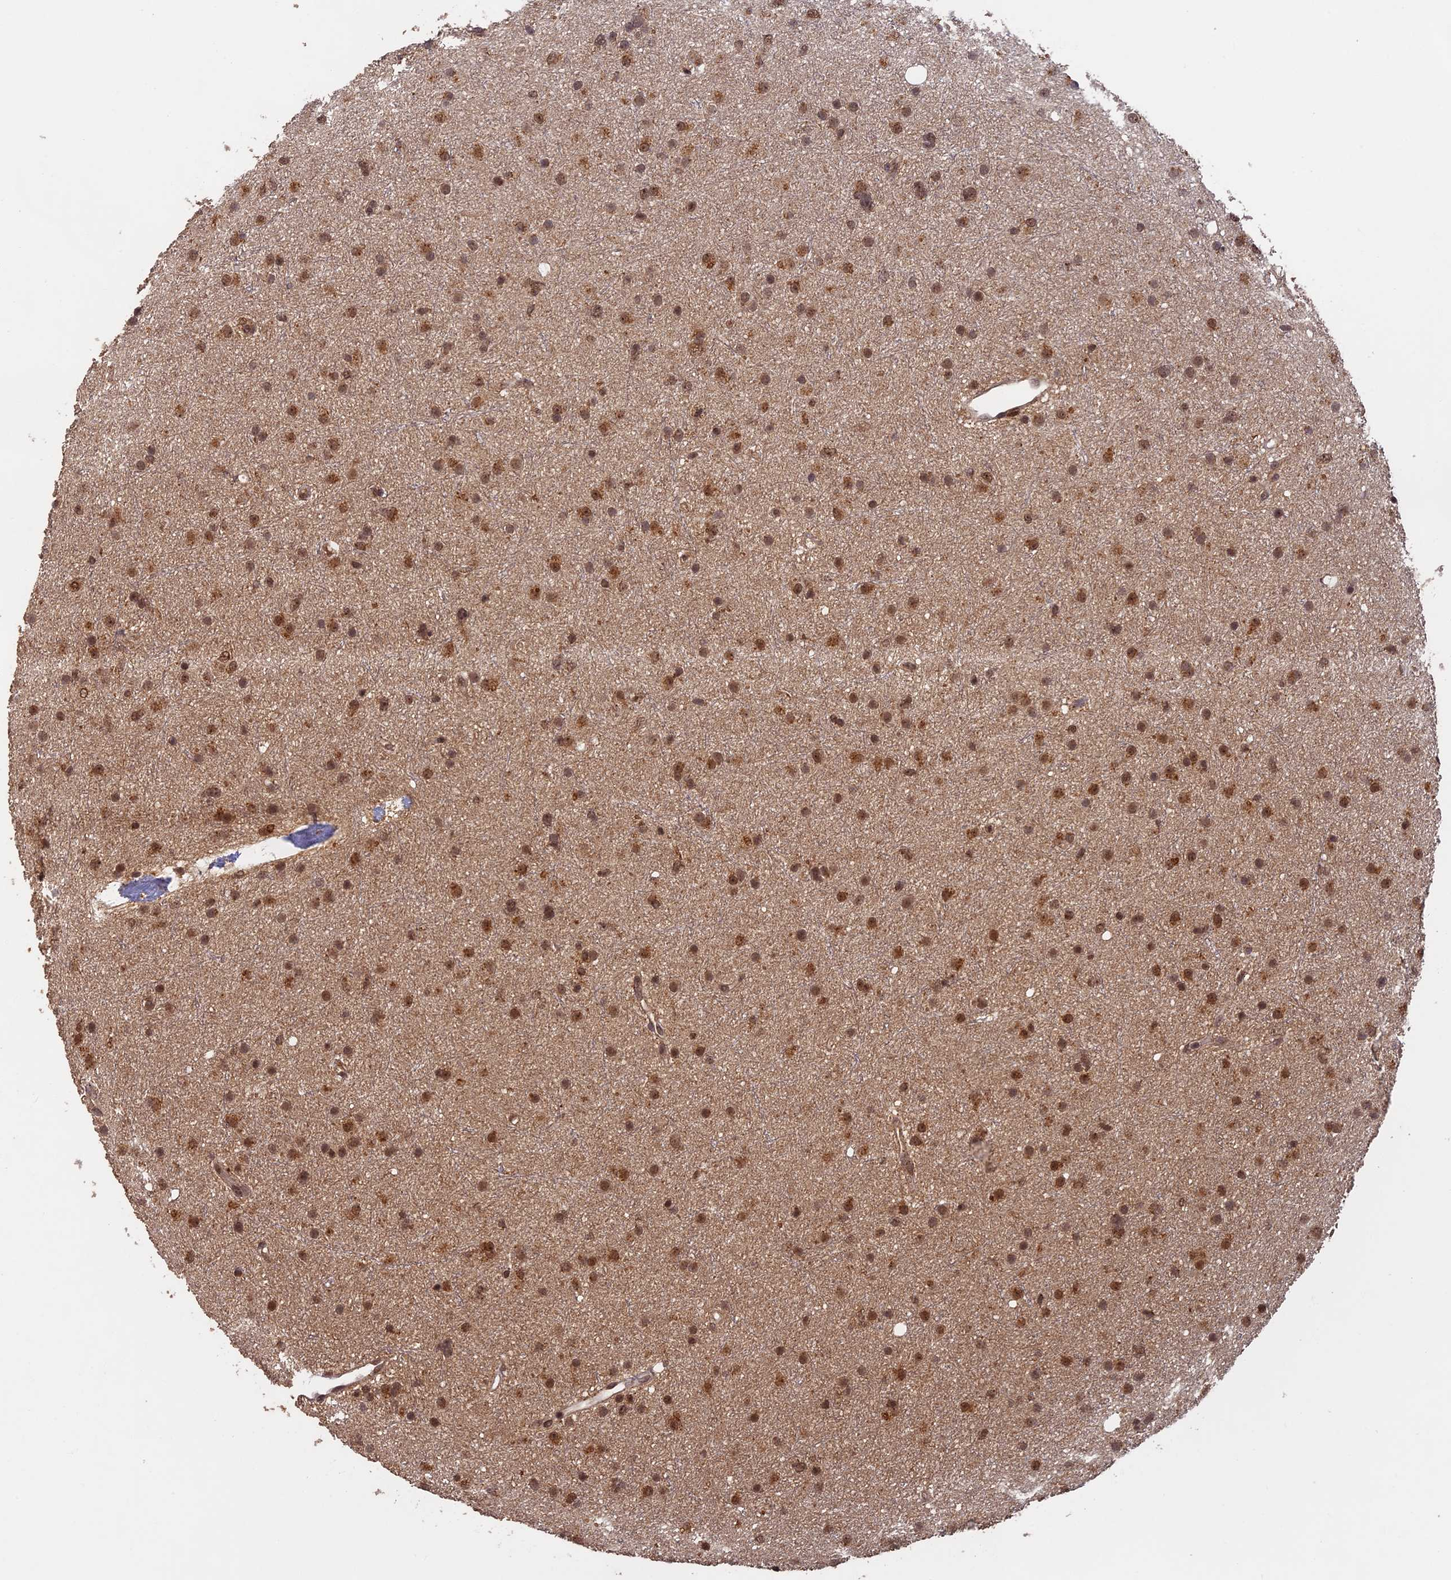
{"staining": {"intensity": "moderate", "quantity": ">75%", "location": "cytoplasmic/membranous,nuclear"}, "tissue": "glioma", "cell_type": "Tumor cells", "image_type": "cancer", "snomed": [{"axis": "morphology", "description": "Glioma, malignant, Low grade"}, {"axis": "topography", "description": "Cerebral cortex"}], "caption": "This histopathology image shows immunohistochemistry staining of malignant glioma (low-grade), with medium moderate cytoplasmic/membranous and nuclear positivity in approximately >75% of tumor cells.", "gene": "OSBPL1A", "patient": {"sex": "female", "age": 39}}